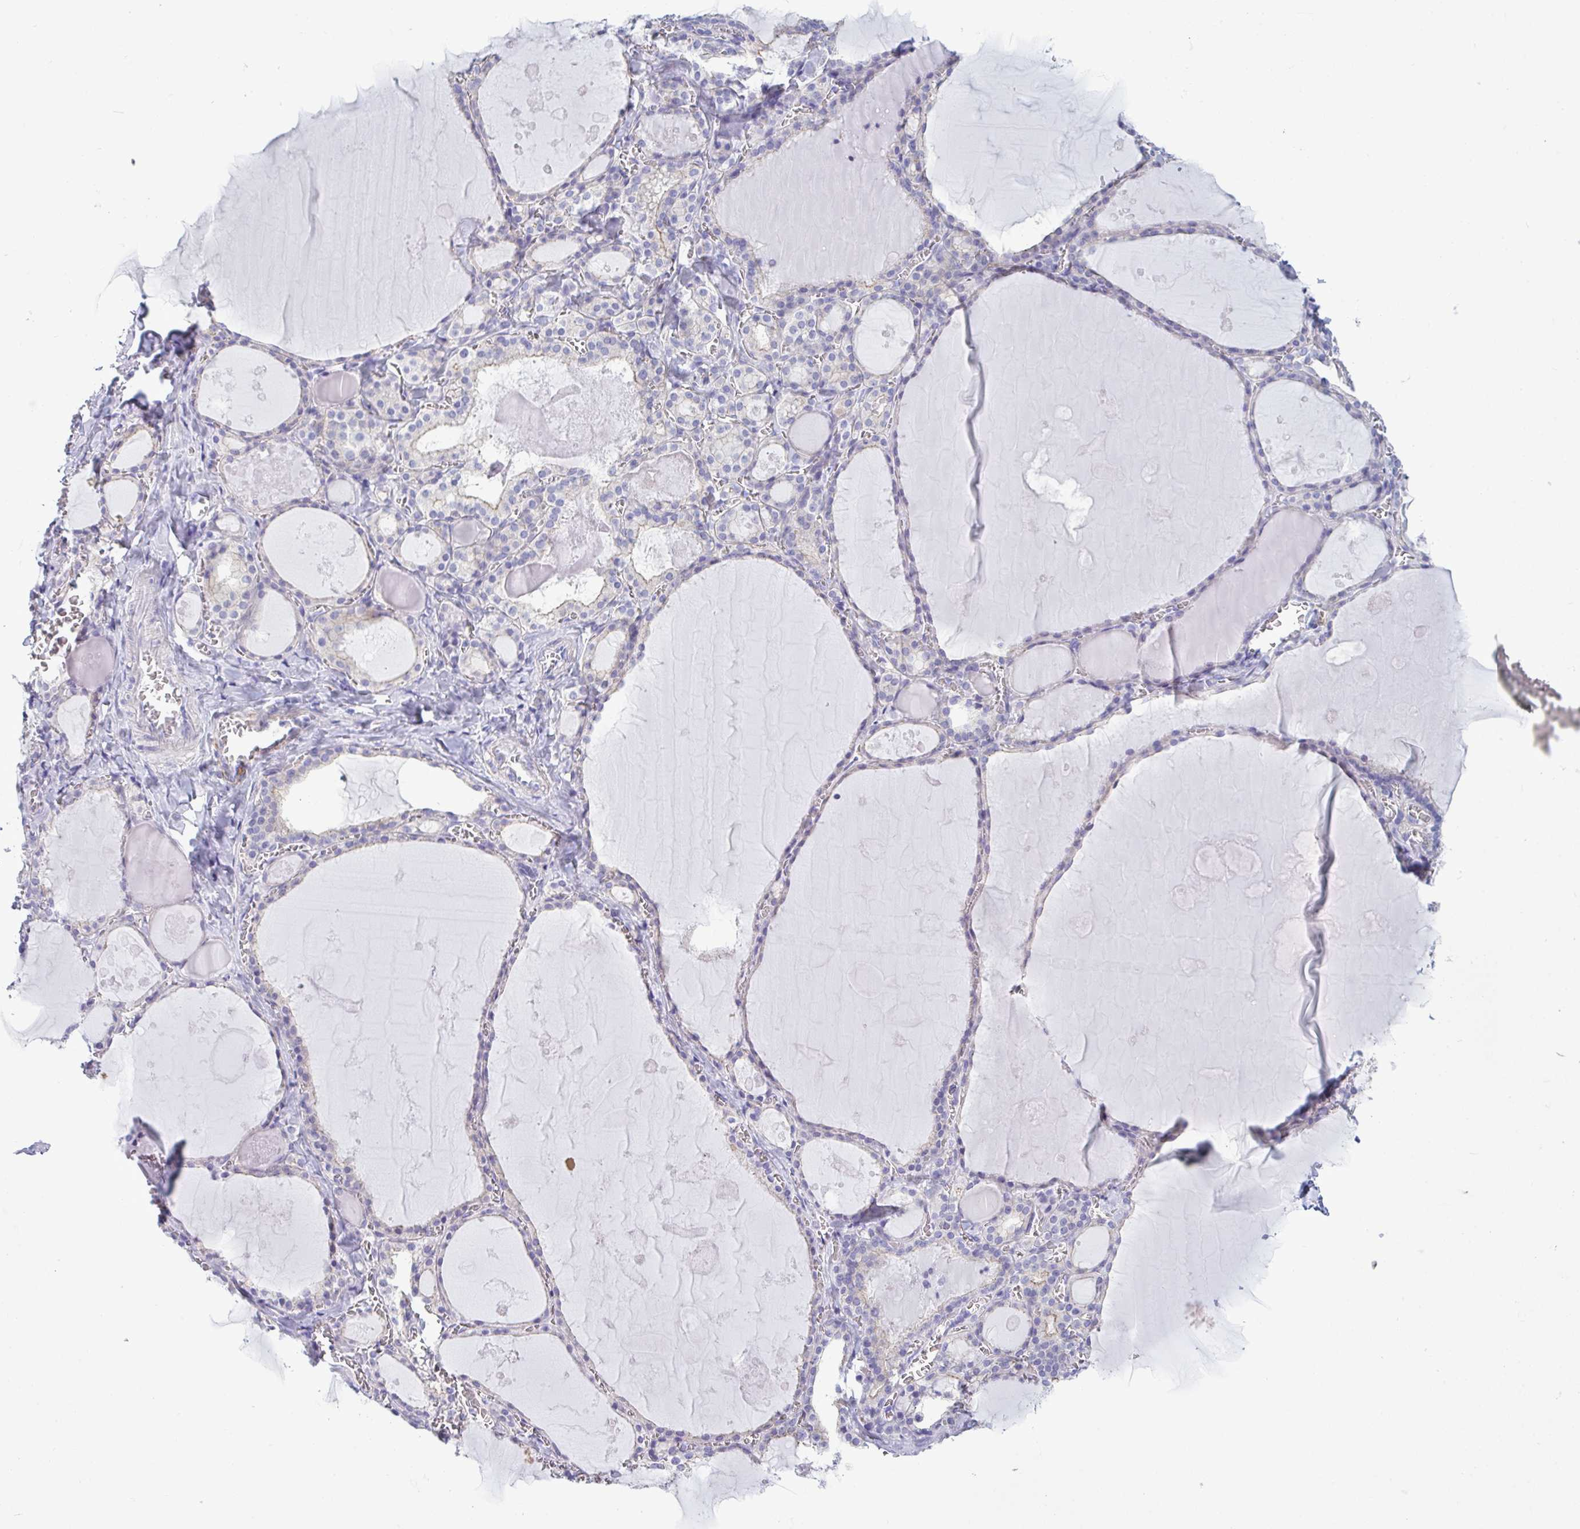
{"staining": {"intensity": "weak", "quantity": "25%-75%", "location": "cytoplasmic/membranous"}, "tissue": "thyroid gland", "cell_type": "Glandular cells", "image_type": "normal", "snomed": [{"axis": "morphology", "description": "Normal tissue, NOS"}, {"axis": "topography", "description": "Thyroid gland"}], "caption": "Thyroid gland stained for a protein (brown) exhibits weak cytoplasmic/membranous positive staining in approximately 25%-75% of glandular cells.", "gene": "MYH10", "patient": {"sex": "male", "age": 56}}